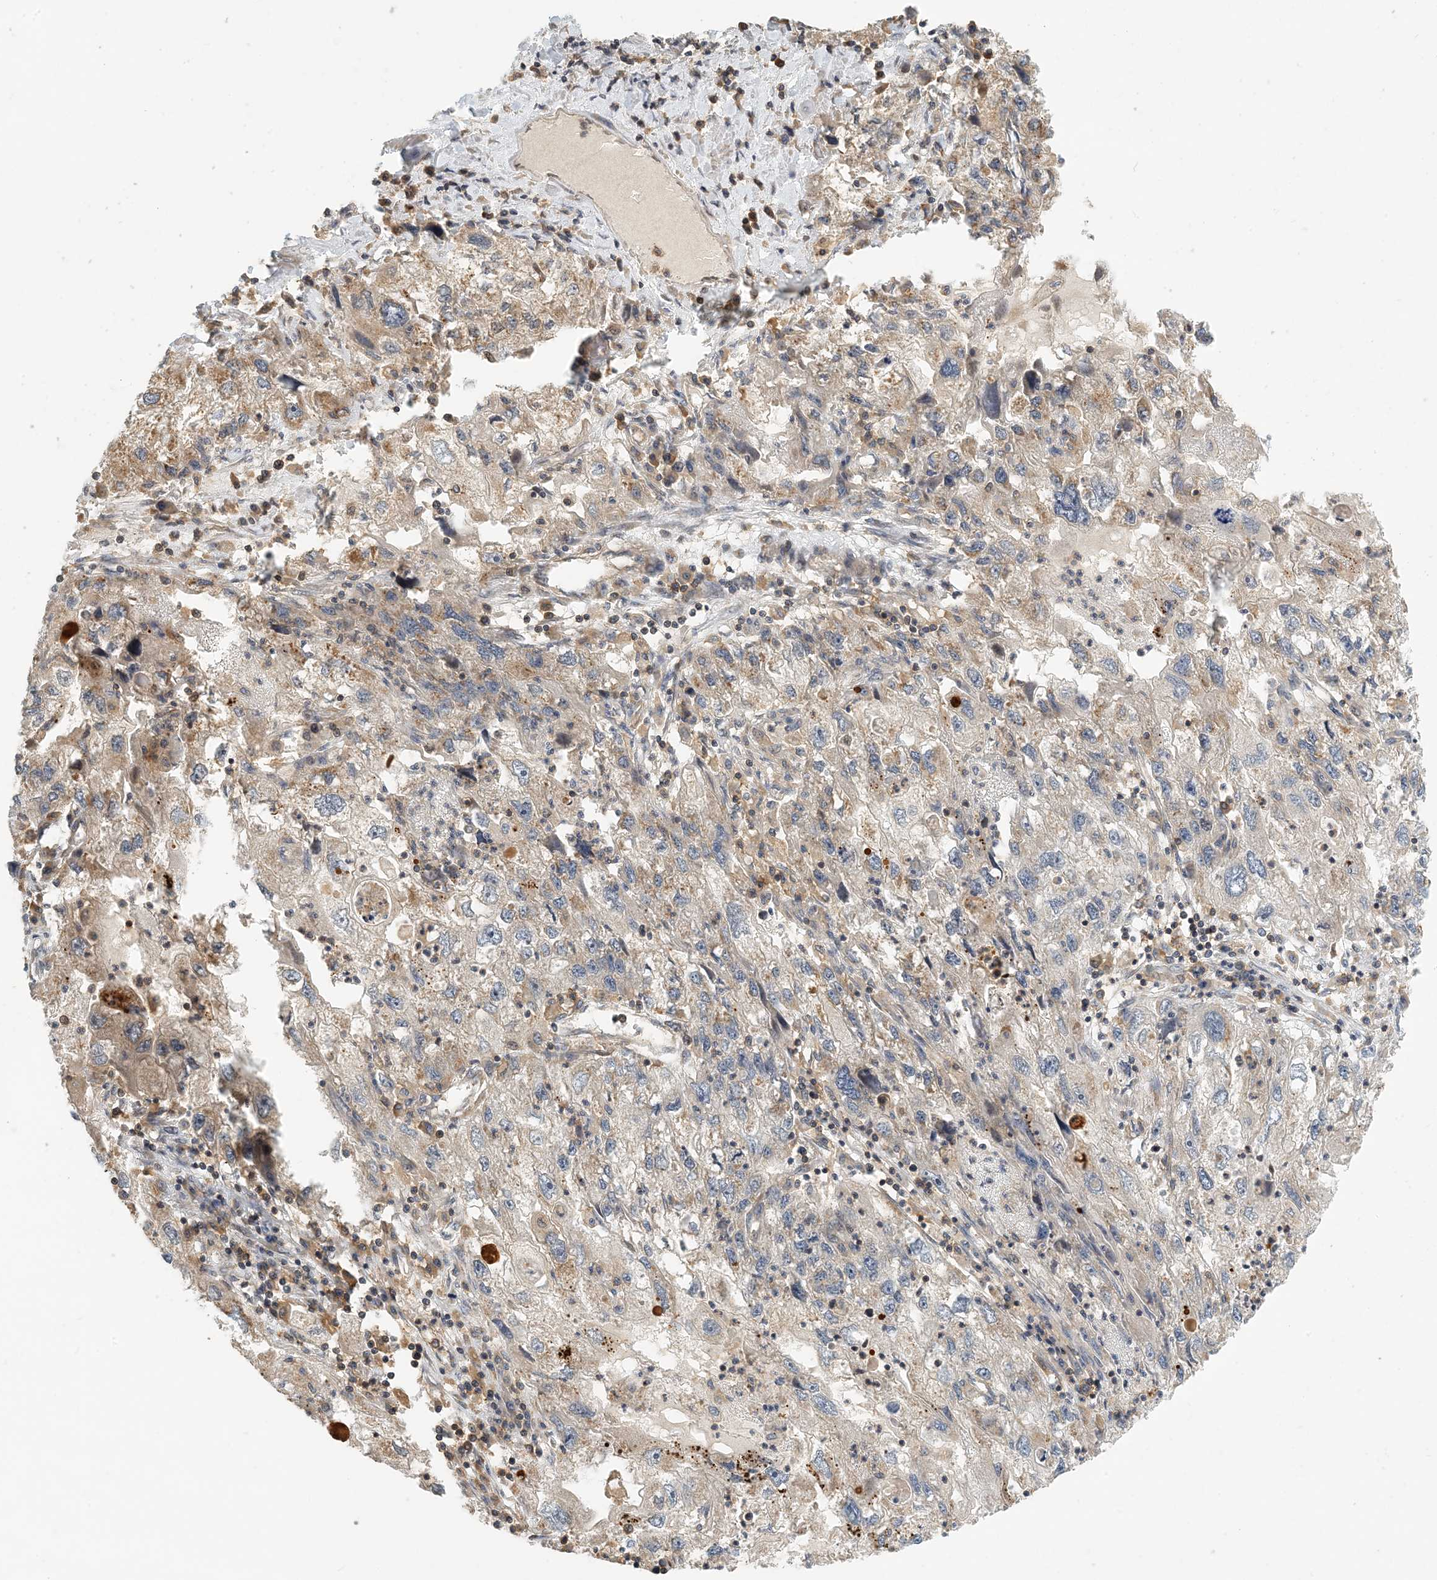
{"staining": {"intensity": "weak", "quantity": "25%-75%", "location": "cytoplasmic/membranous"}, "tissue": "endometrial cancer", "cell_type": "Tumor cells", "image_type": "cancer", "snomed": [{"axis": "morphology", "description": "Adenocarcinoma, NOS"}, {"axis": "topography", "description": "Endometrium"}], "caption": "Endometrial cancer tissue reveals weak cytoplasmic/membranous positivity in about 25%-75% of tumor cells Using DAB (brown) and hematoxylin (blue) stains, captured at high magnification using brightfield microscopy.", "gene": "COLEC11", "patient": {"sex": "female", "age": 49}}